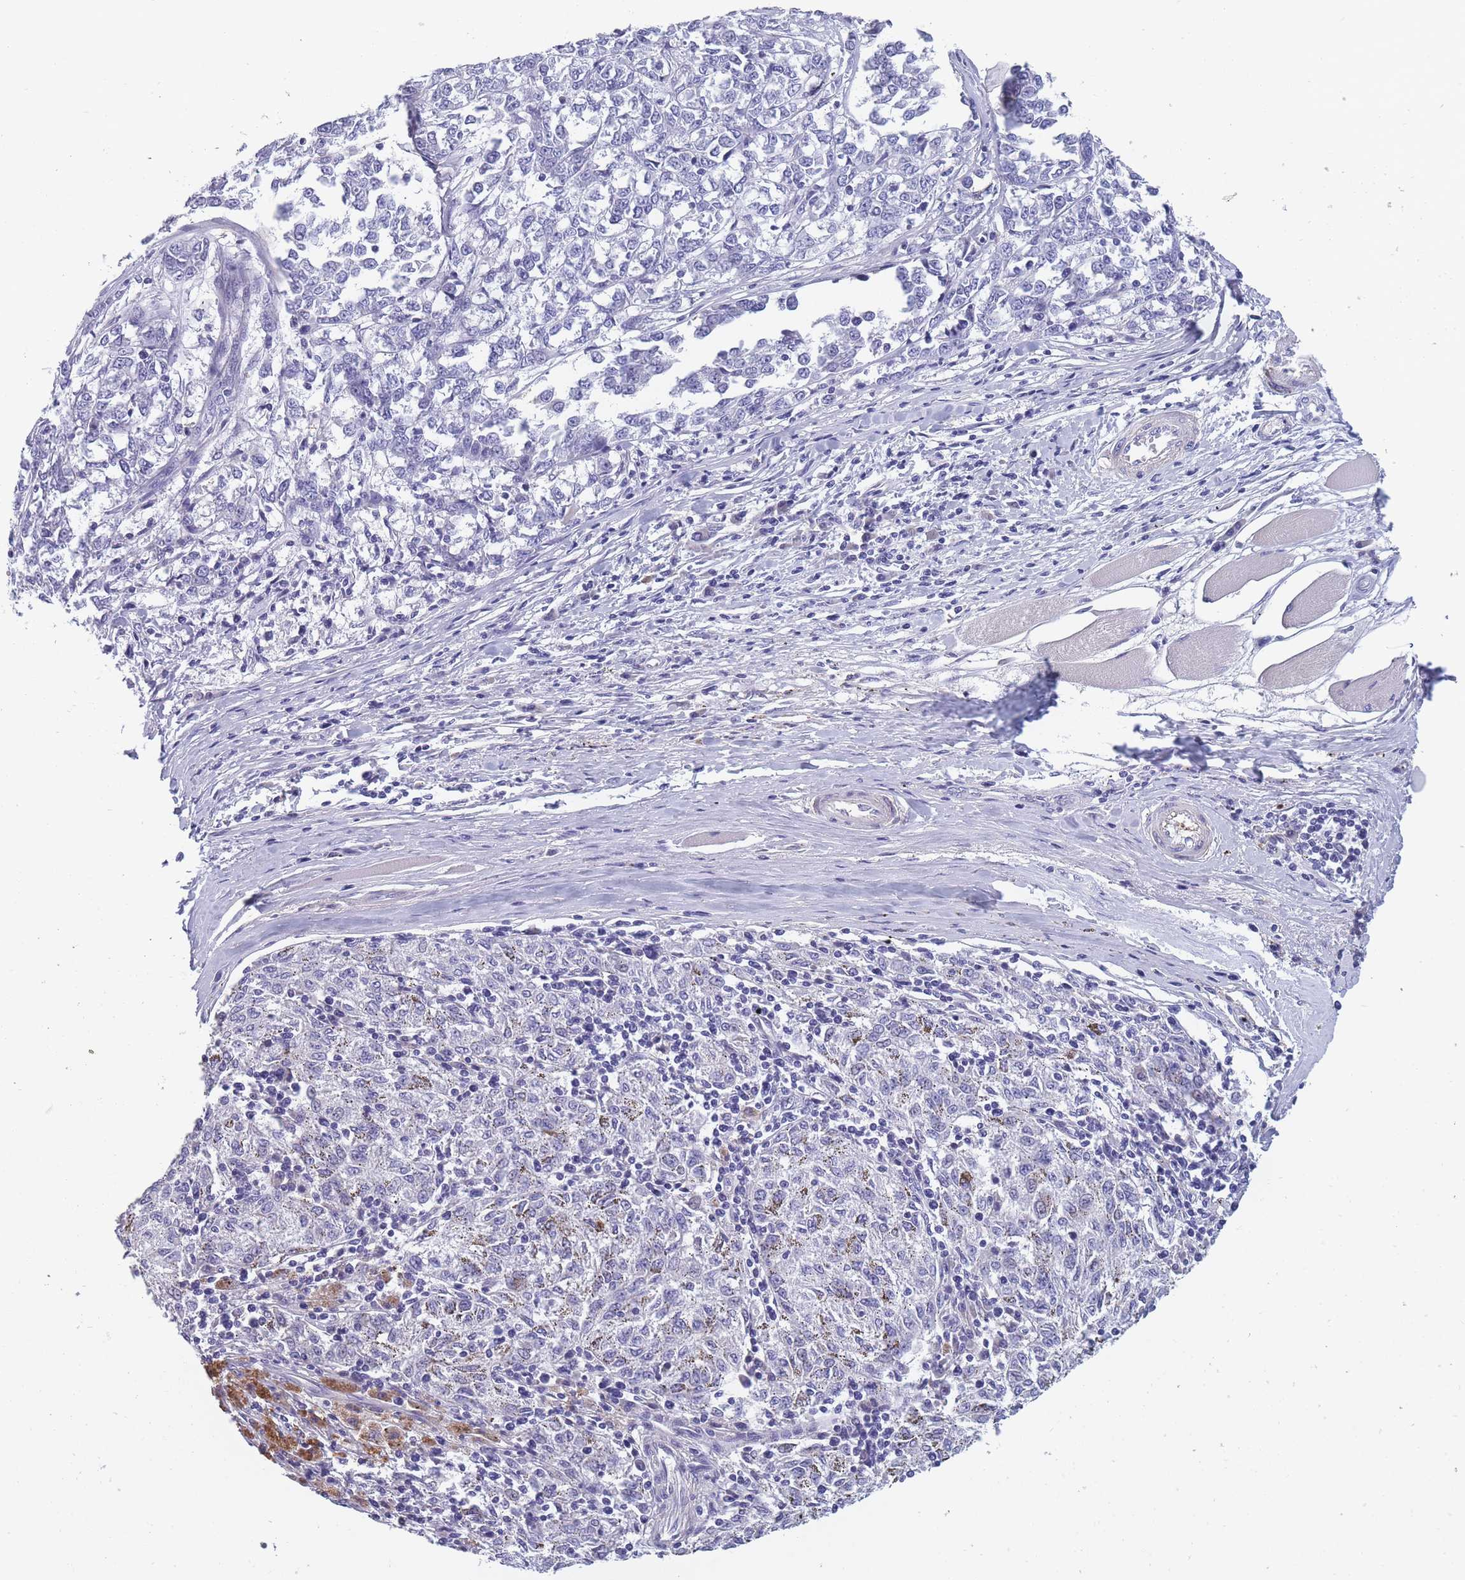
{"staining": {"intensity": "negative", "quantity": "none", "location": "none"}, "tissue": "melanoma", "cell_type": "Tumor cells", "image_type": "cancer", "snomed": [{"axis": "morphology", "description": "Malignant melanoma, NOS"}, {"axis": "topography", "description": "Skin"}], "caption": "There is no significant staining in tumor cells of melanoma.", "gene": "OR4C5", "patient": {"sex": "female", "age": 72}}